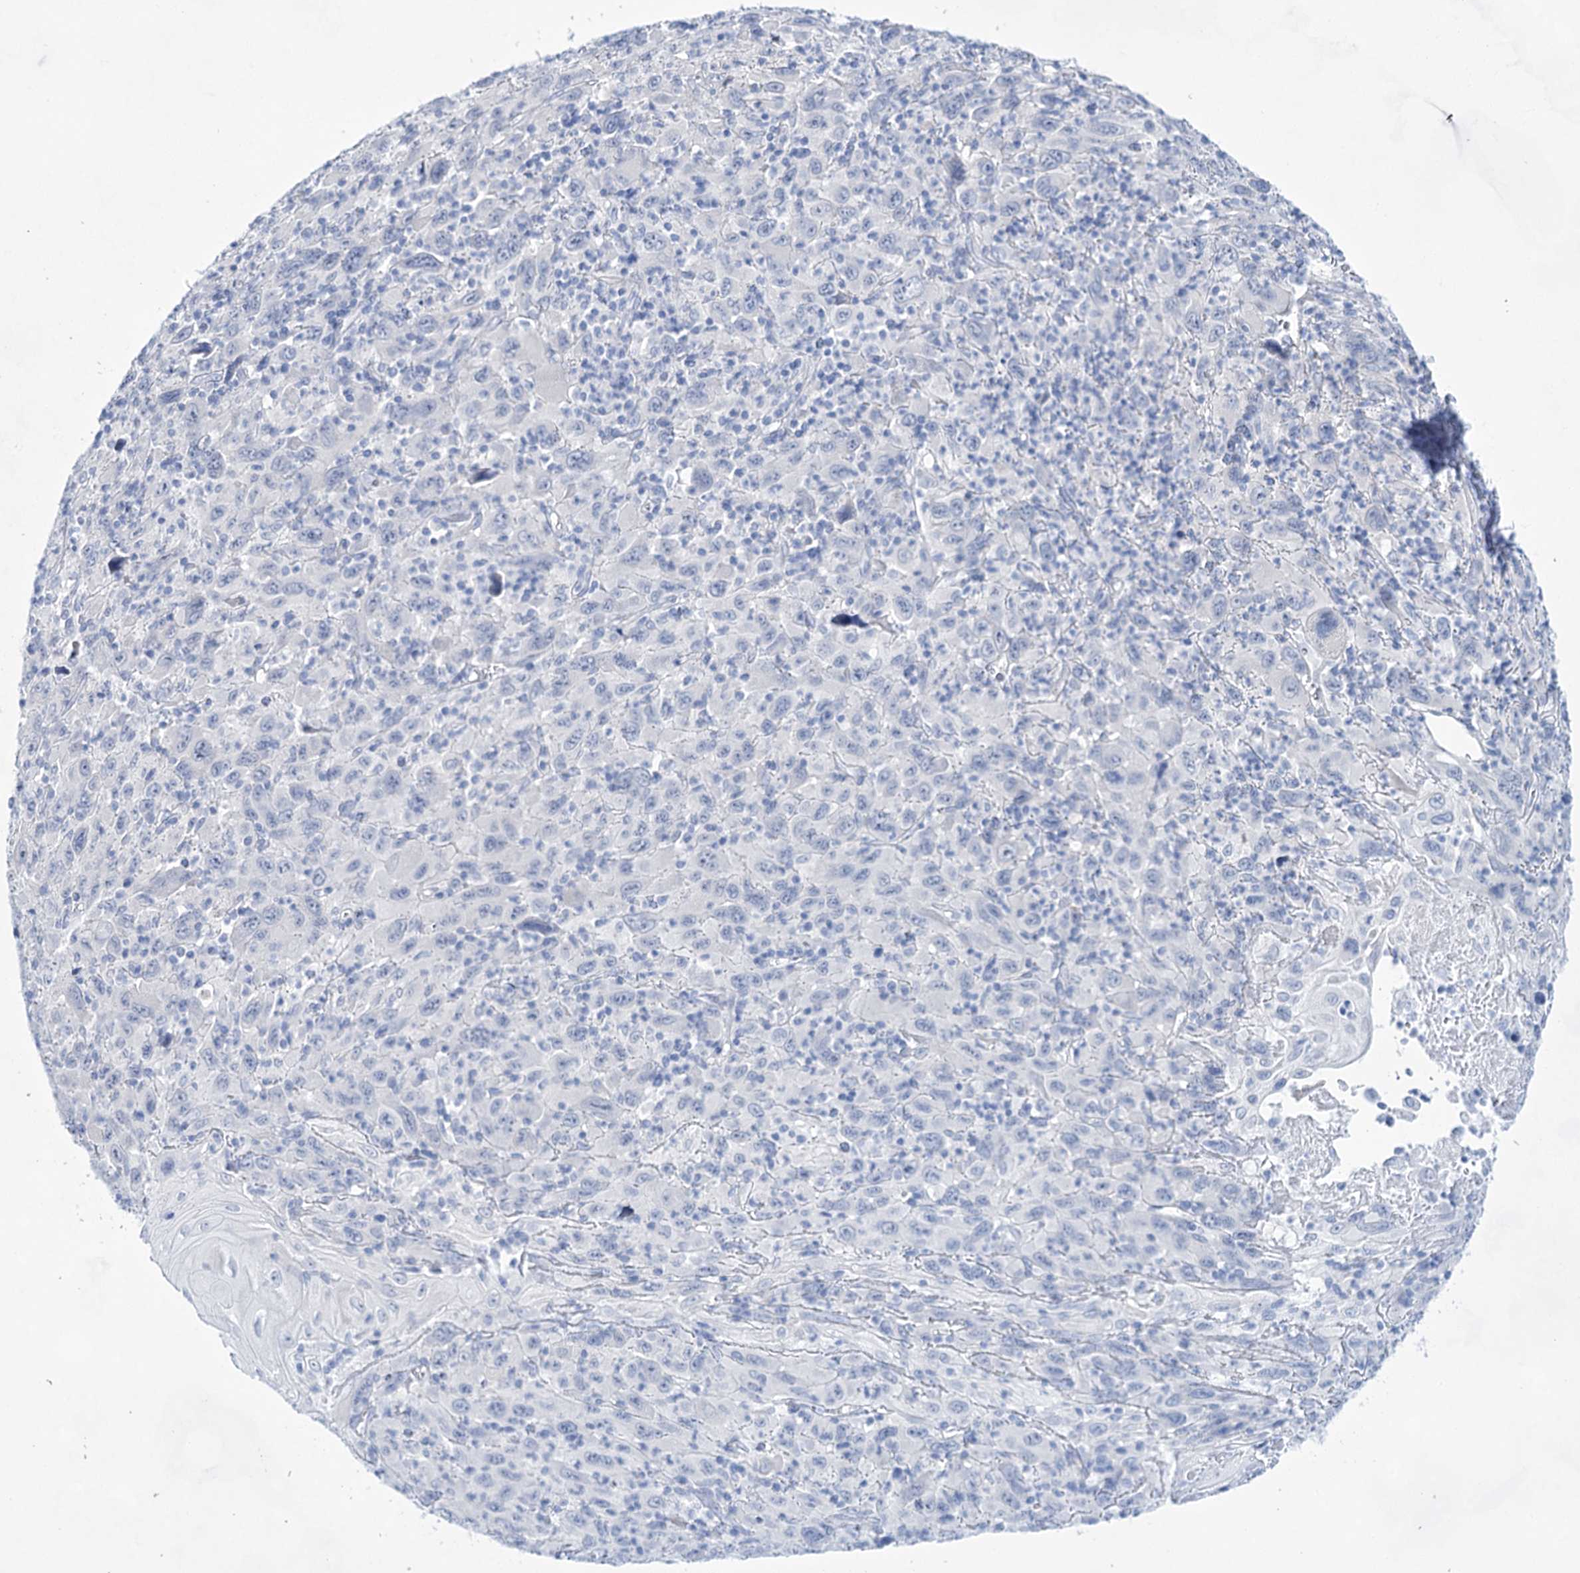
{"staining": {"intensity": "negative", "quantity": "none", "location": "none"}, "tissue": "melanoma", "cell_type": "Tumor cells", "image_type": "cancer", "snomed": [{"axis": "morphology", "description": "Malignant melanoma, Metastatic site"}, {"axis": "topography", "description": "Skin"}], "caption": "A micrograph of human melanoma is negative for staining in tumor cells.", "gene": "LALBA", "patient": {"sex": "female", "age": 56}}